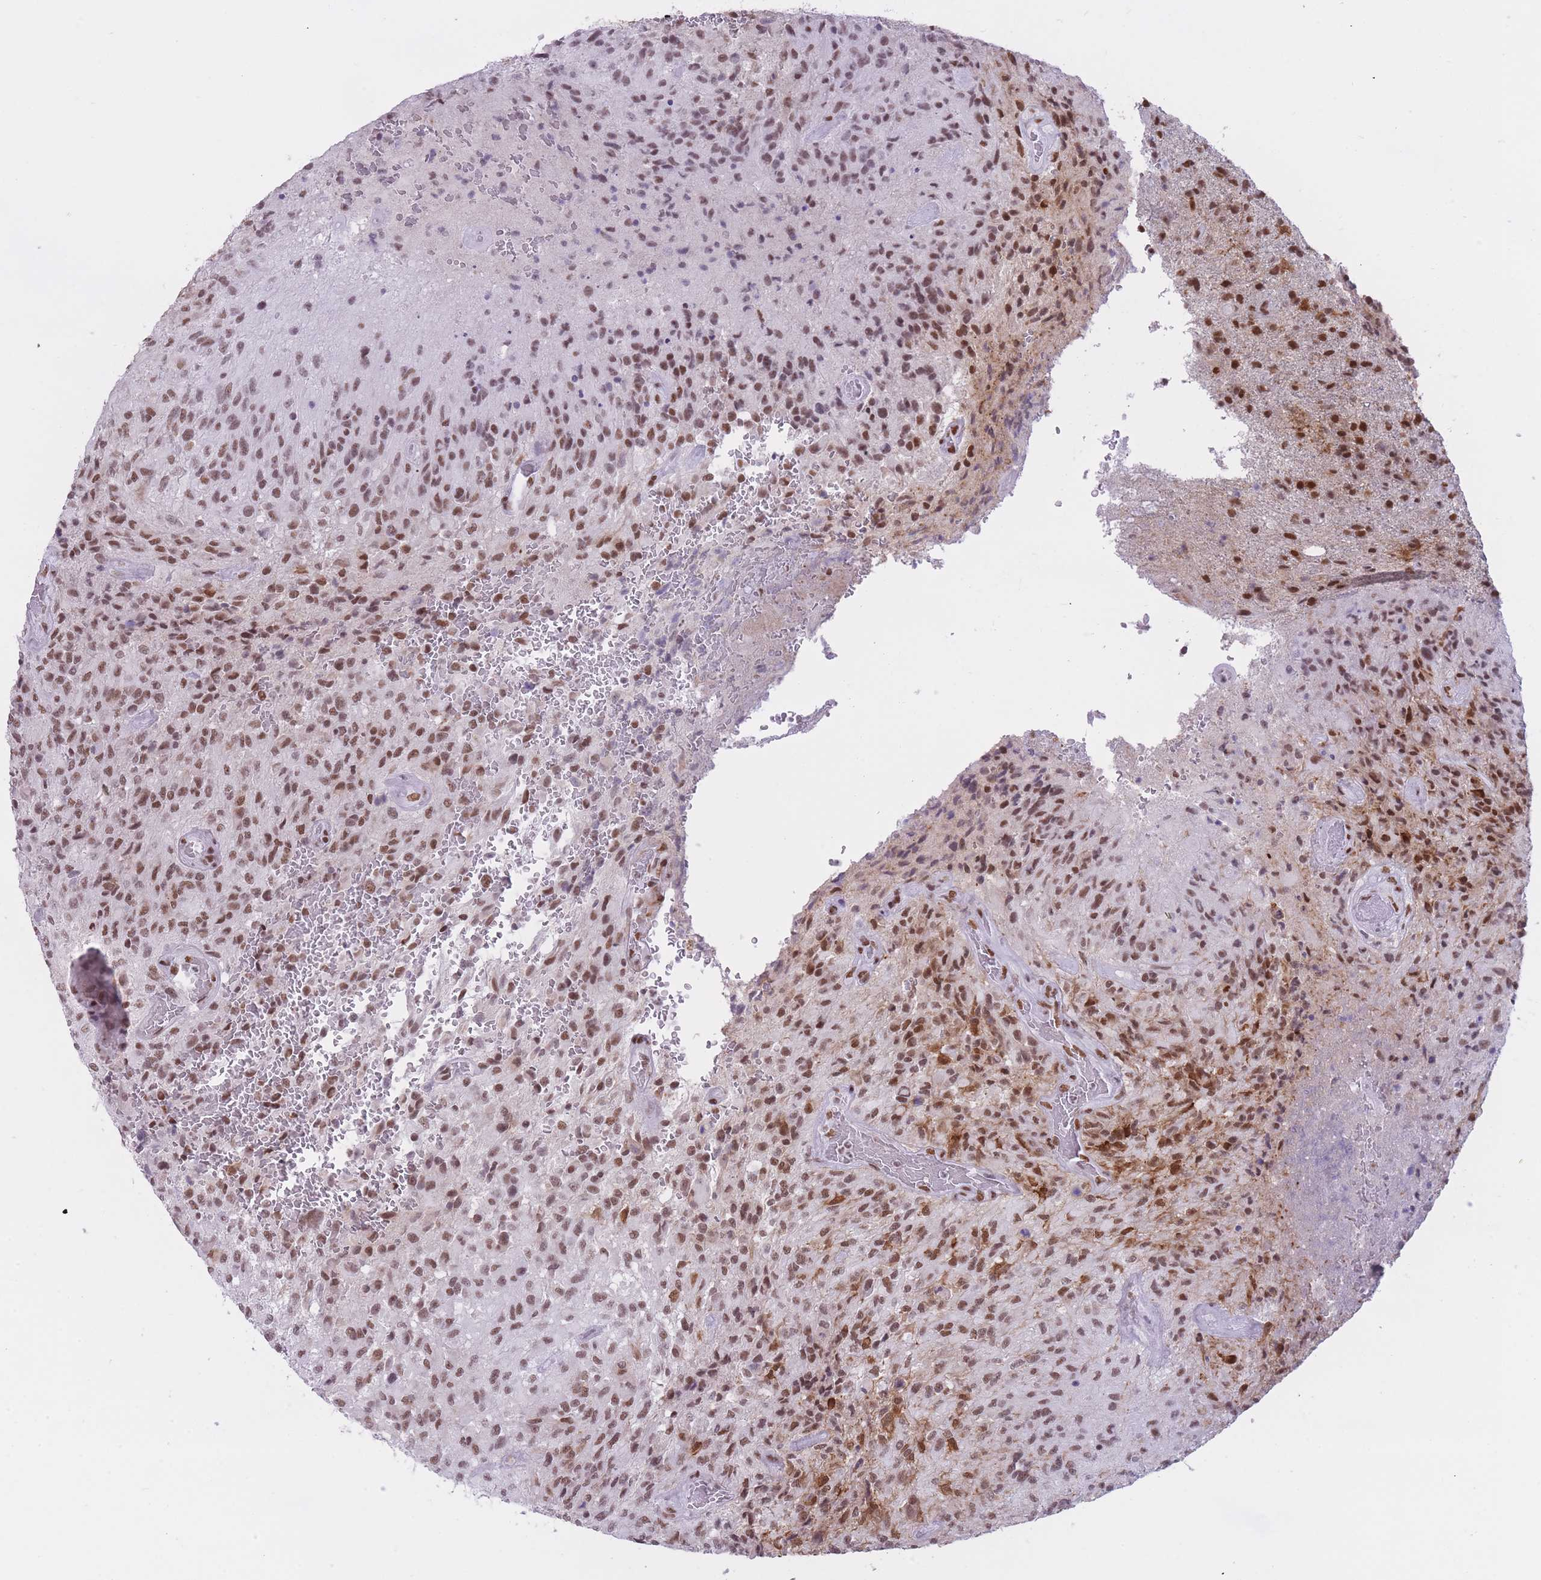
{"staining": {"intensity": "moderate", "quantity": ">75%", "location": "nuclear"}, "tissue": "glioma", "cell_type": "Tumor cells", "image_type": "cancer", "snomed": [{"axis": "morphology", "description": "Normal tissue, NOS"}, {"axis": "morphology", "description": "Glioma, malignant, High grade"}, {"axis": "topography", "description": "Cerebral cortex"}], "caption": "Moderate nuclear positivity is appreciated in about >75% of tumor cells in glioma.", "gene": "HNRNPUL1", "patient": {"sex": "male", "age": 56}}